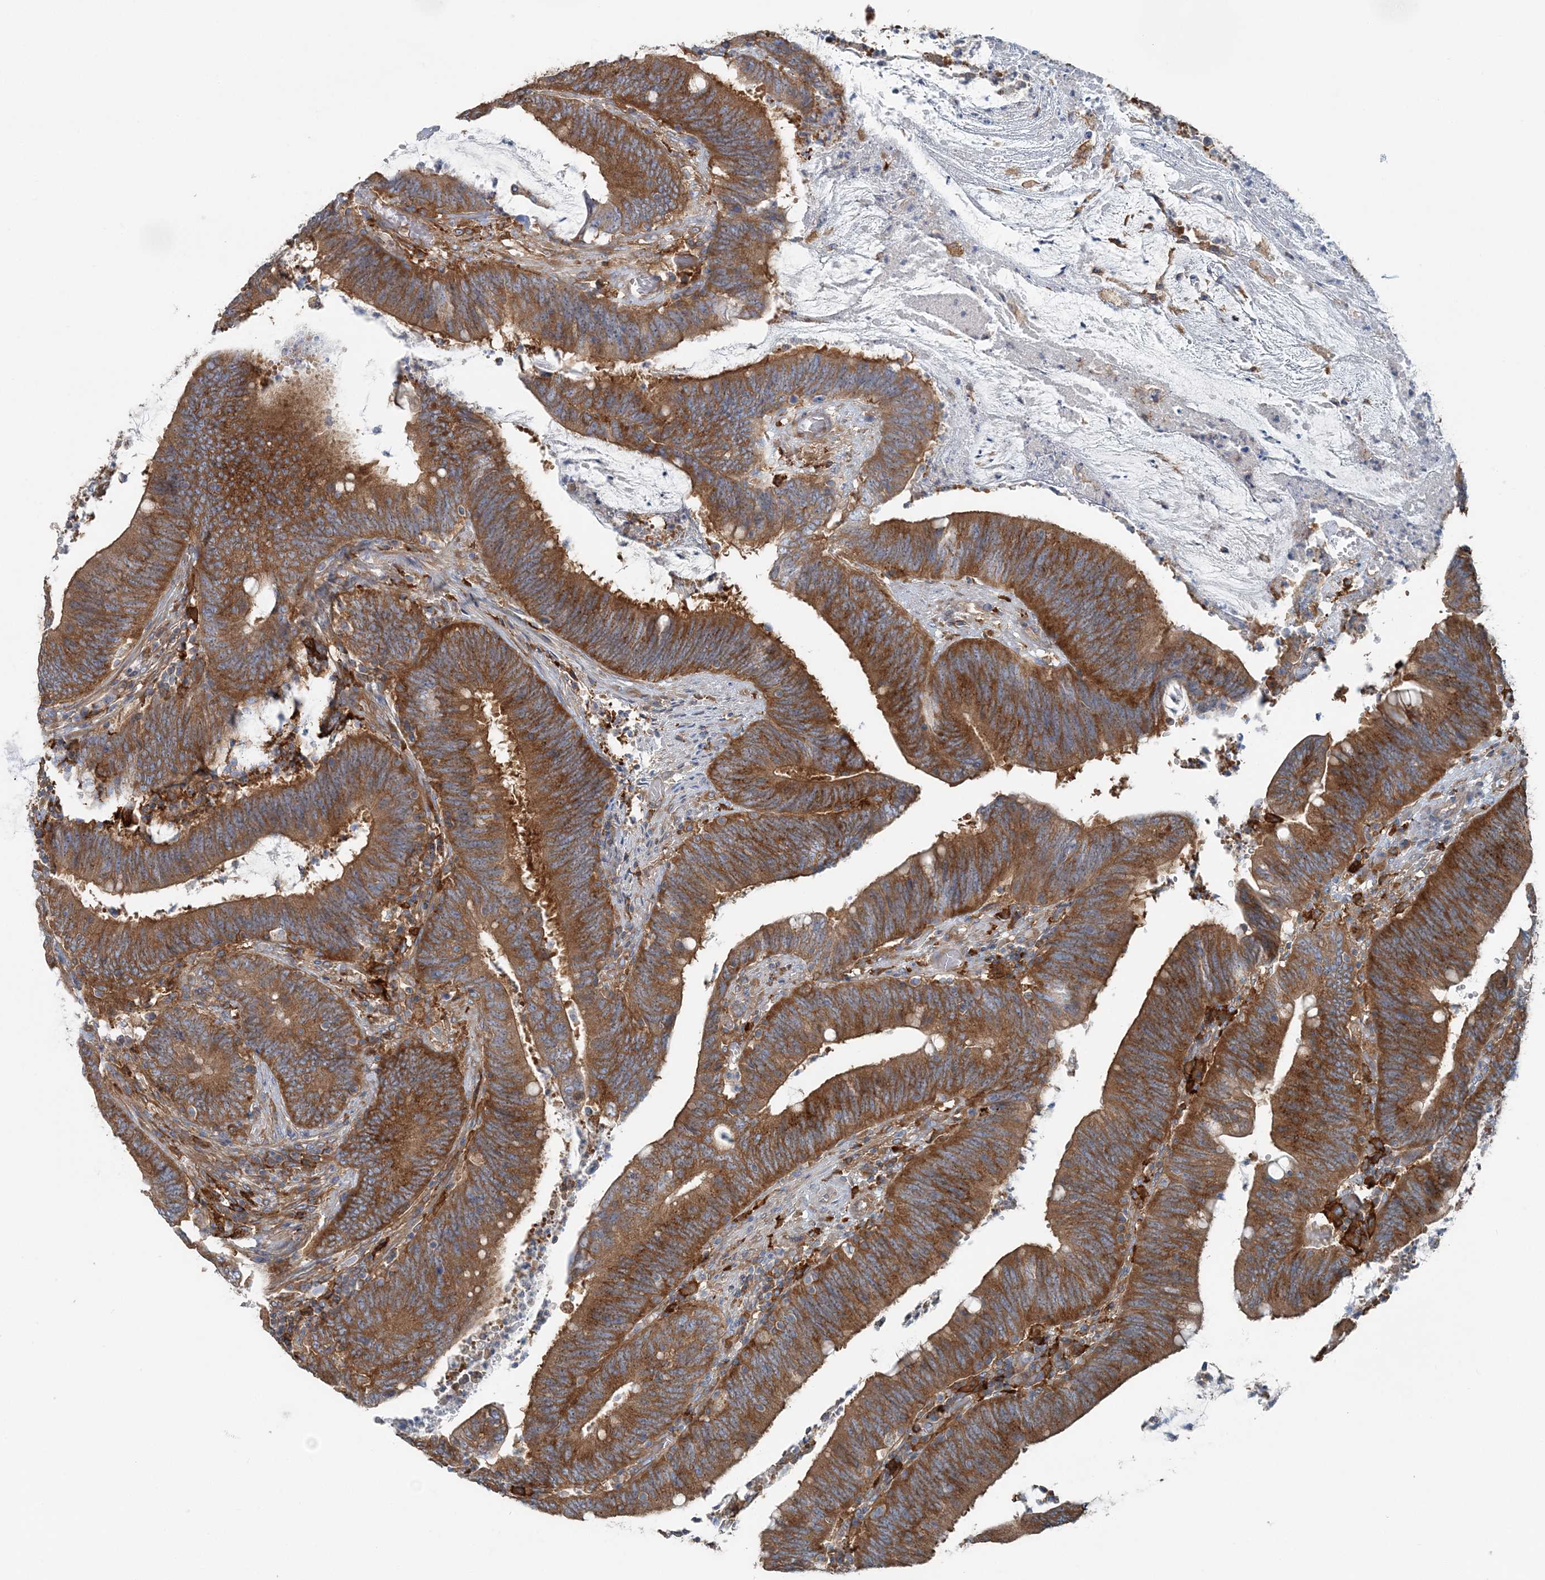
{"staining": {"intensity": "strong", "quantity": ">75%", "location": "cytoplasmic/membranous"}, "tissue": "colorectal cancer", "cell_type": "Tumor cells", "image_type": "cancer", "snomed": [{"axis": "morphology", "description": "Adenocarcinoma, NOS"}, {"axis": "topography", "description": "Rectum"}], "caption": "Strong cytoplasmic/membranous staining for a protein is seen in about >75% of tumor cells of colorectal cancer (adenocarcinoma) using immunohistochemistry (IHC).", "gene": "SNX2", "patient": {"sex": "female", "age": 66}}